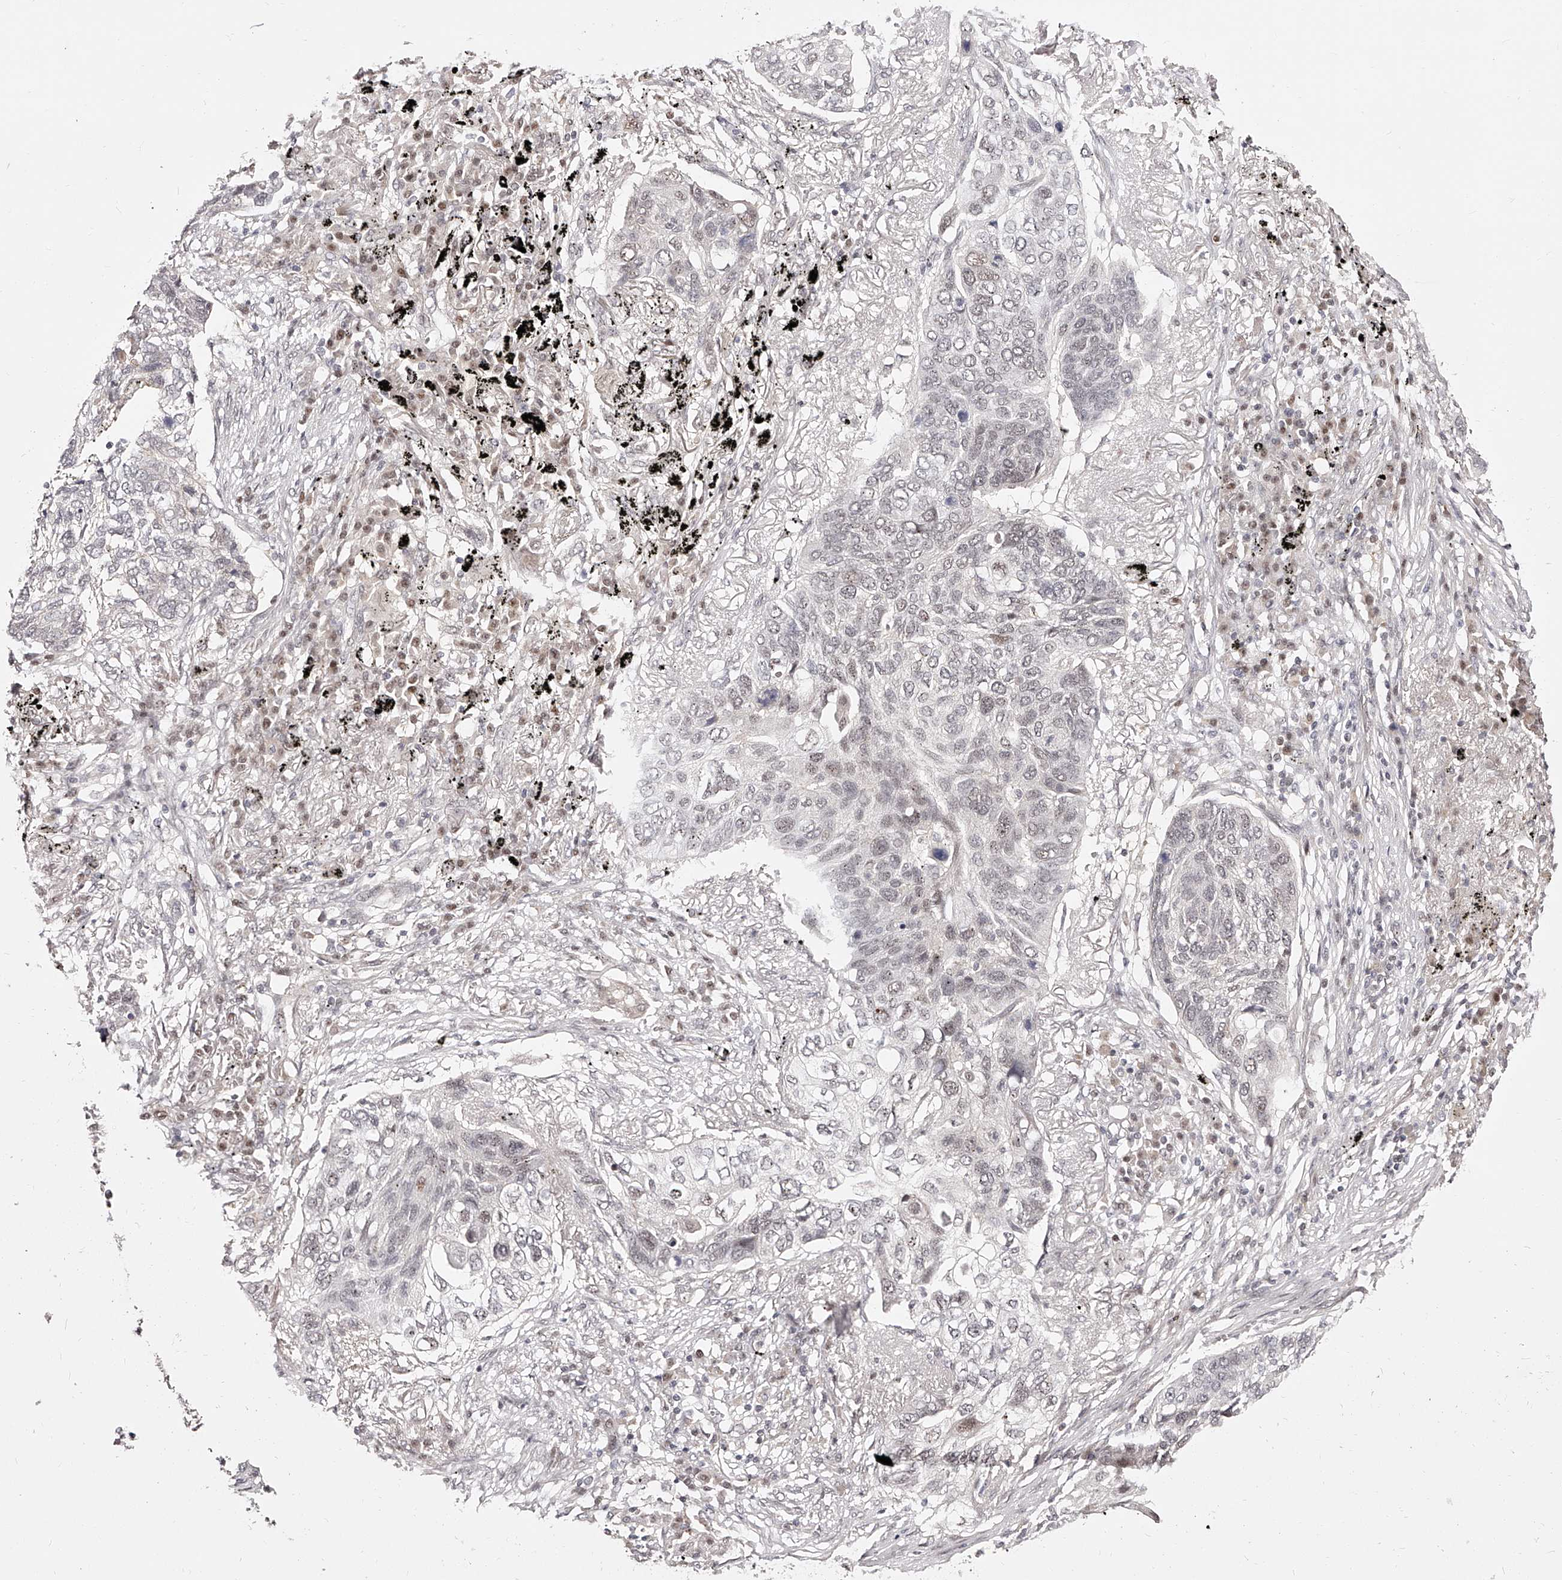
{"staining": {"intensity": "weak", "quantity": "<25%", "location": "nuclear"}, "tissue": "lung cancer", "cell_type": "Tumor cells", "image_type": "cancer", "snomed": [{"axis": "morphology", "description": "Squamous cell carcinoma, NOS"}, {"axis": "topography", "description": "Lung"}], "caption": "The immunohistochemistry (IHC) micrograph has no significant staining in tumor cells of lung cancer tissue.", "gene": "USF3", "patient": {"sex": "female", "age": 63}}